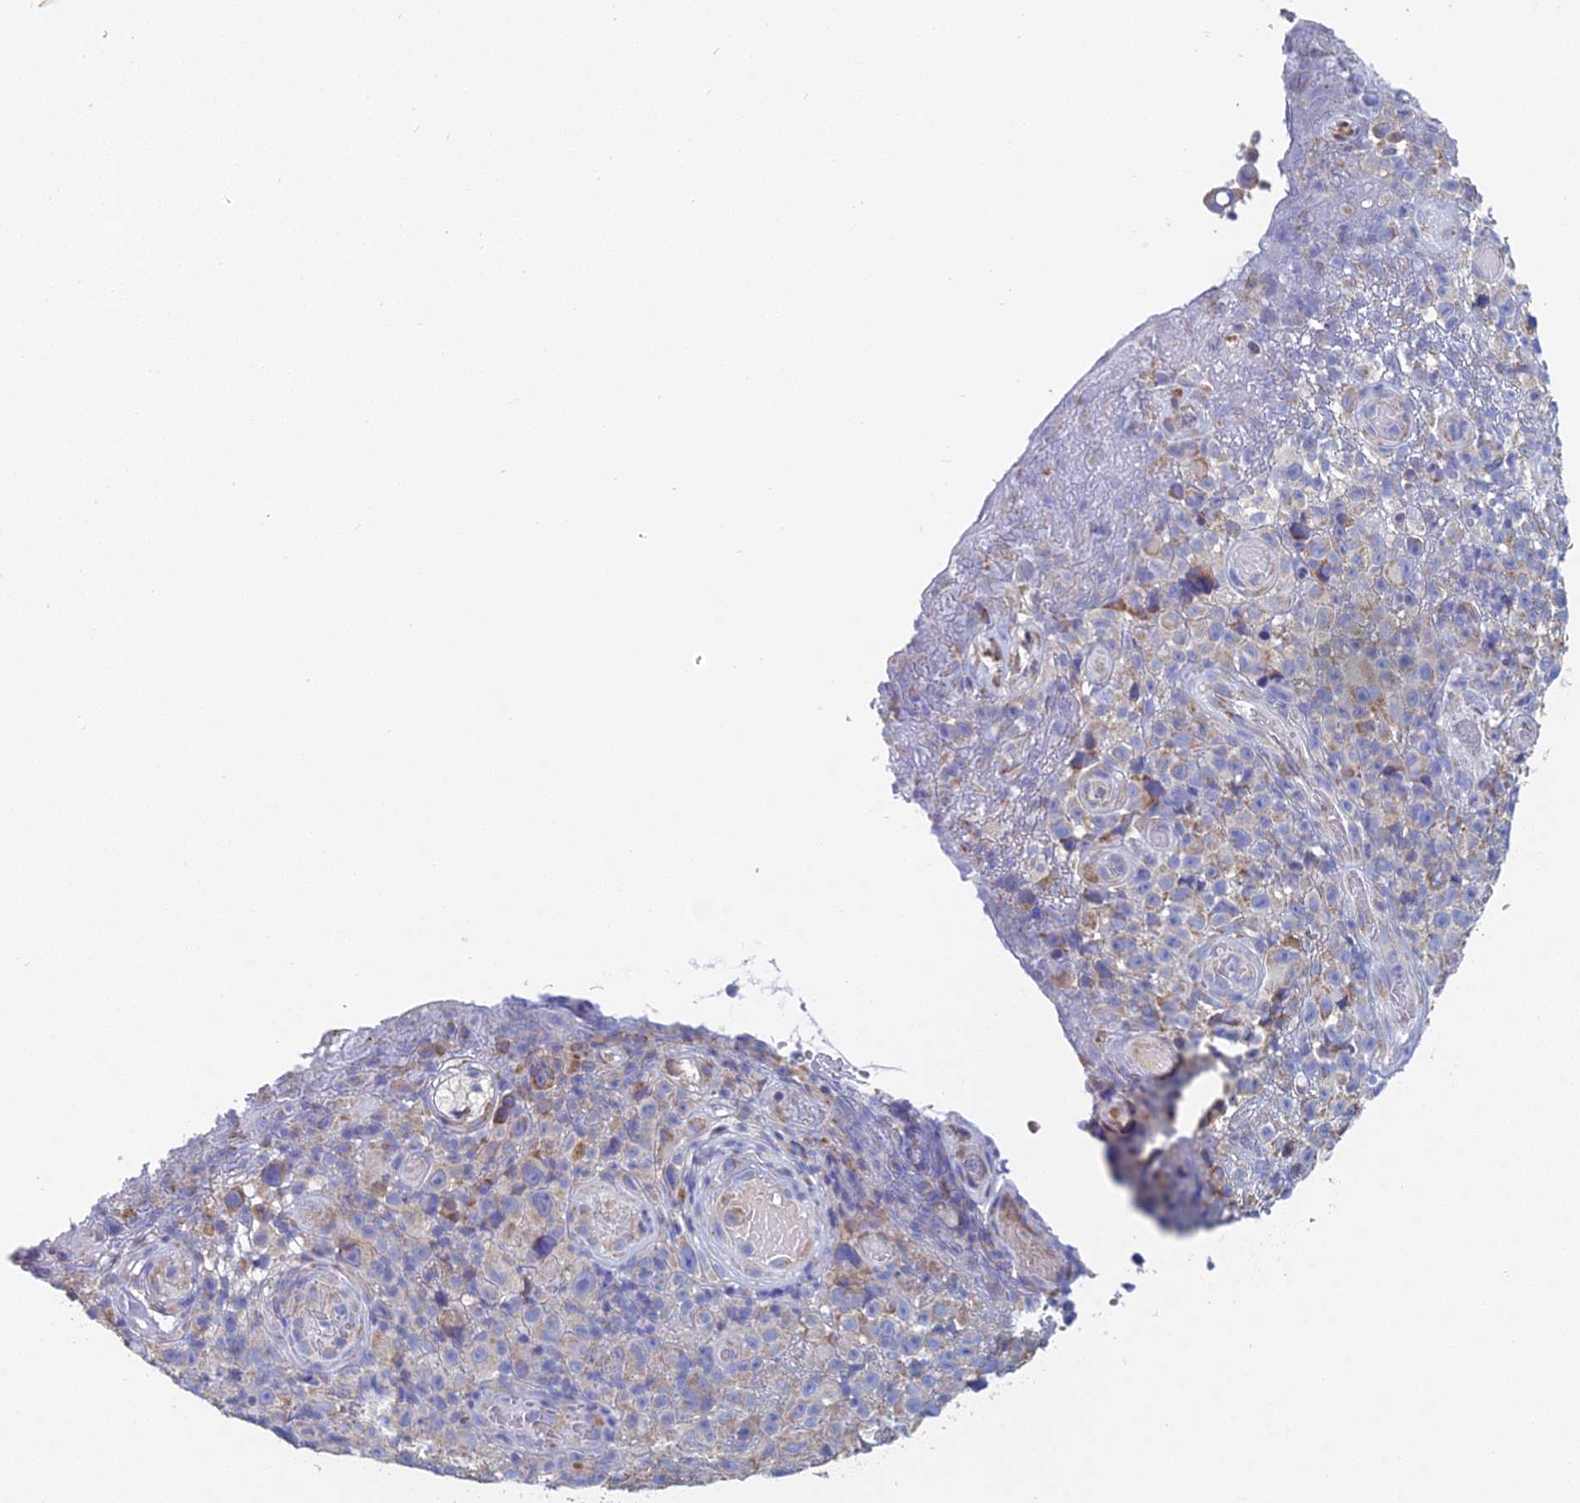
{"staining": {"intensity": "negative", "quantity": "none", "location": "none"}, "tissue": "melanoma", "cell_type": "Tumor cells", "image_type": "cancer", "snomed": [{"axis": "morphology", "description": "Malignant melanoma, NOS"}, {"axis": "topography", "description": "Skin"}], "caption": "IHC image of neoplastic tissue: human malignant melanoma stained with DAB (3,3'-diaminobenzidine) shows no significant protein staining in tumor cells.", "gene": "CRACR2B", "patient": {"sex": "female", "age": 82}}